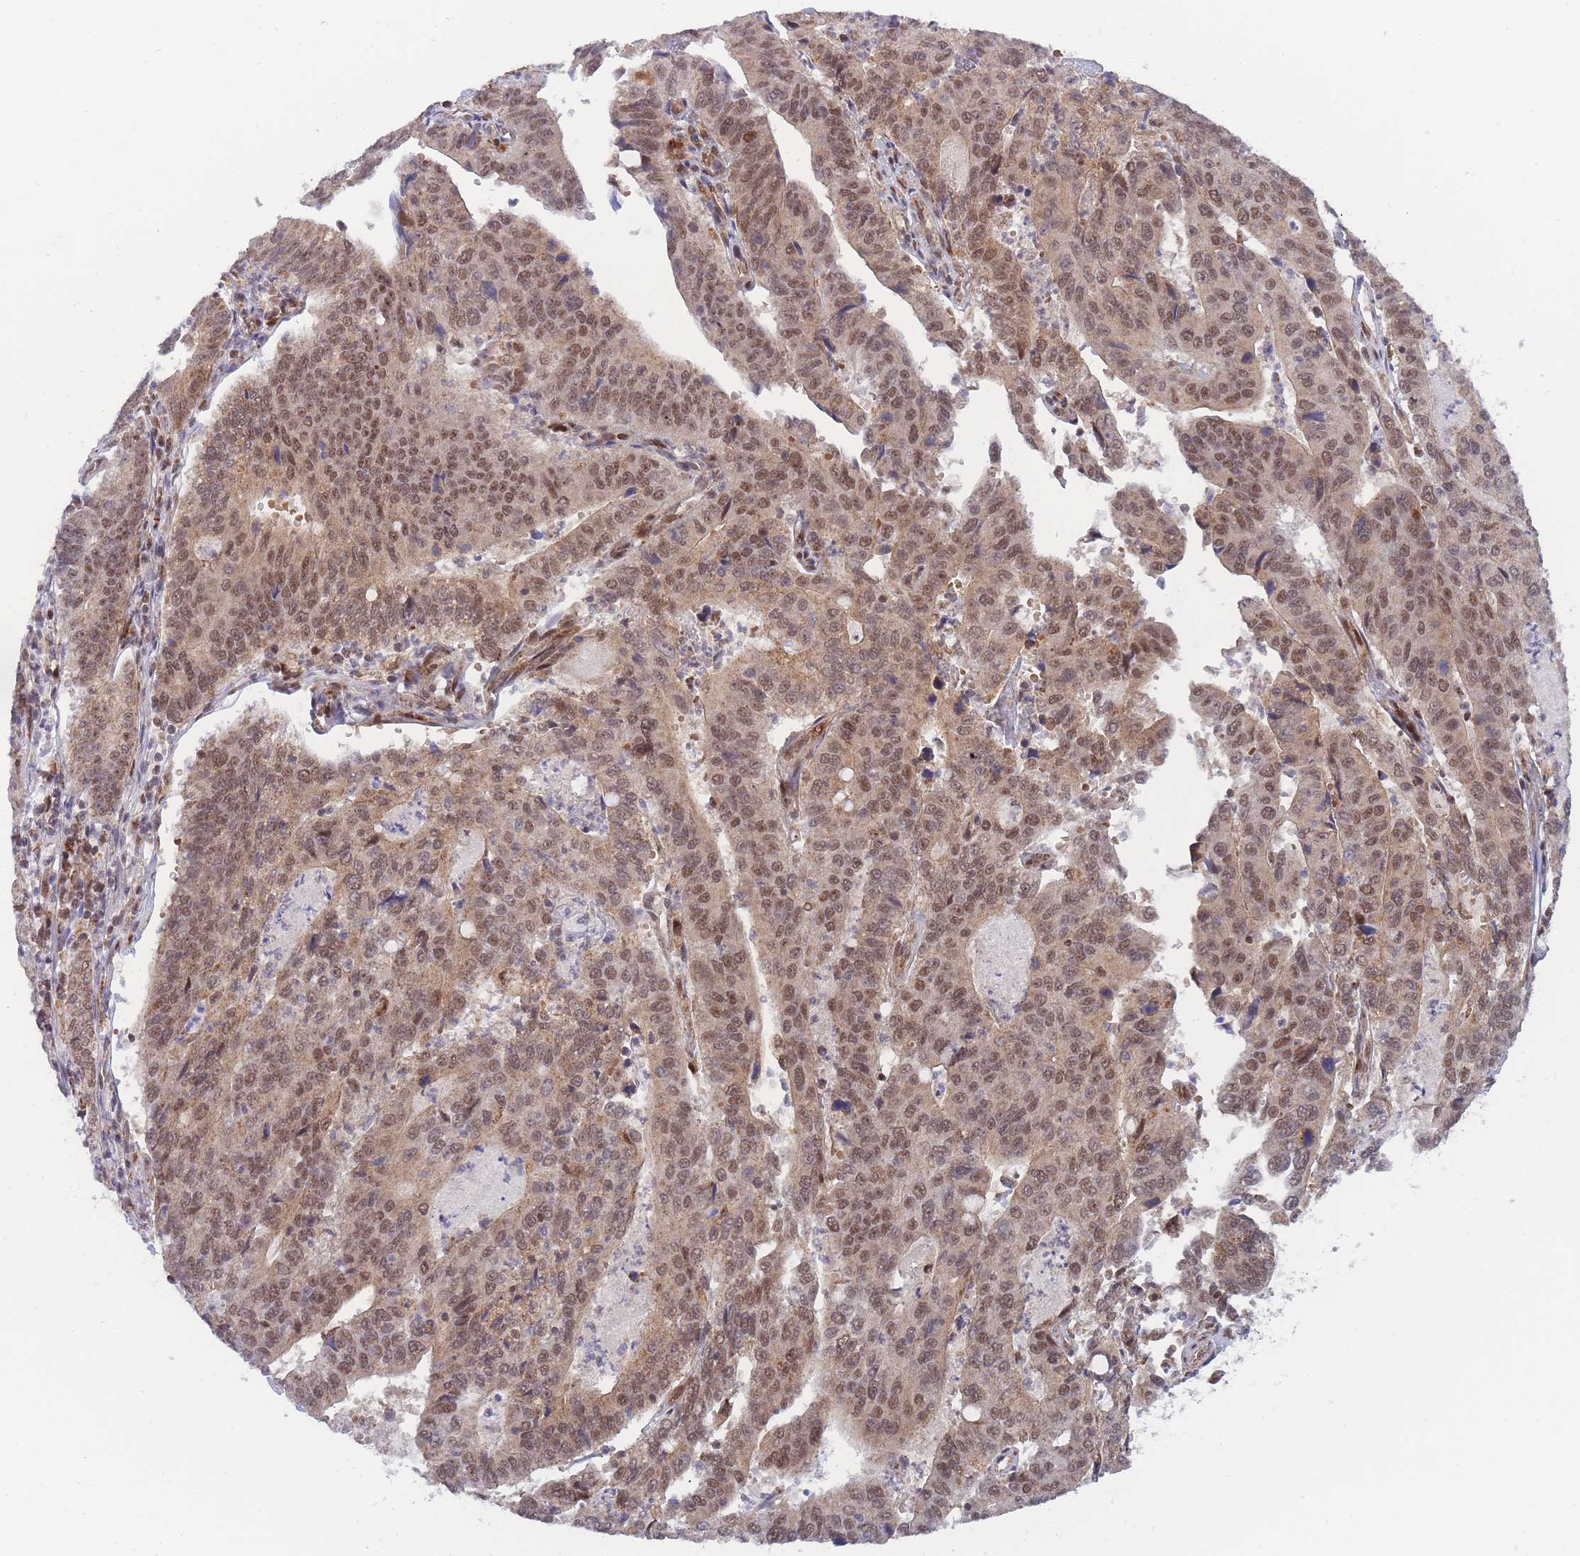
{"staining": {"intensity": "moderate", "quantity": ">75%", "location": "nuclear"}, "tissue": "stomach cancer", "cell_type": "Tumor cells", "image_type": "cancer", "snomed": [{"axis": "morphology", "description": "Adenocarcinoma, NOS"}, {"axis": "topography", "description": "Stomach"}], "caption": "Moderate nuclear expression is seen in approximately >75% of tumor cells in stomach cancer.", "gene": "BOD1L1", "patient": {"sex": "male", "age": 59}}